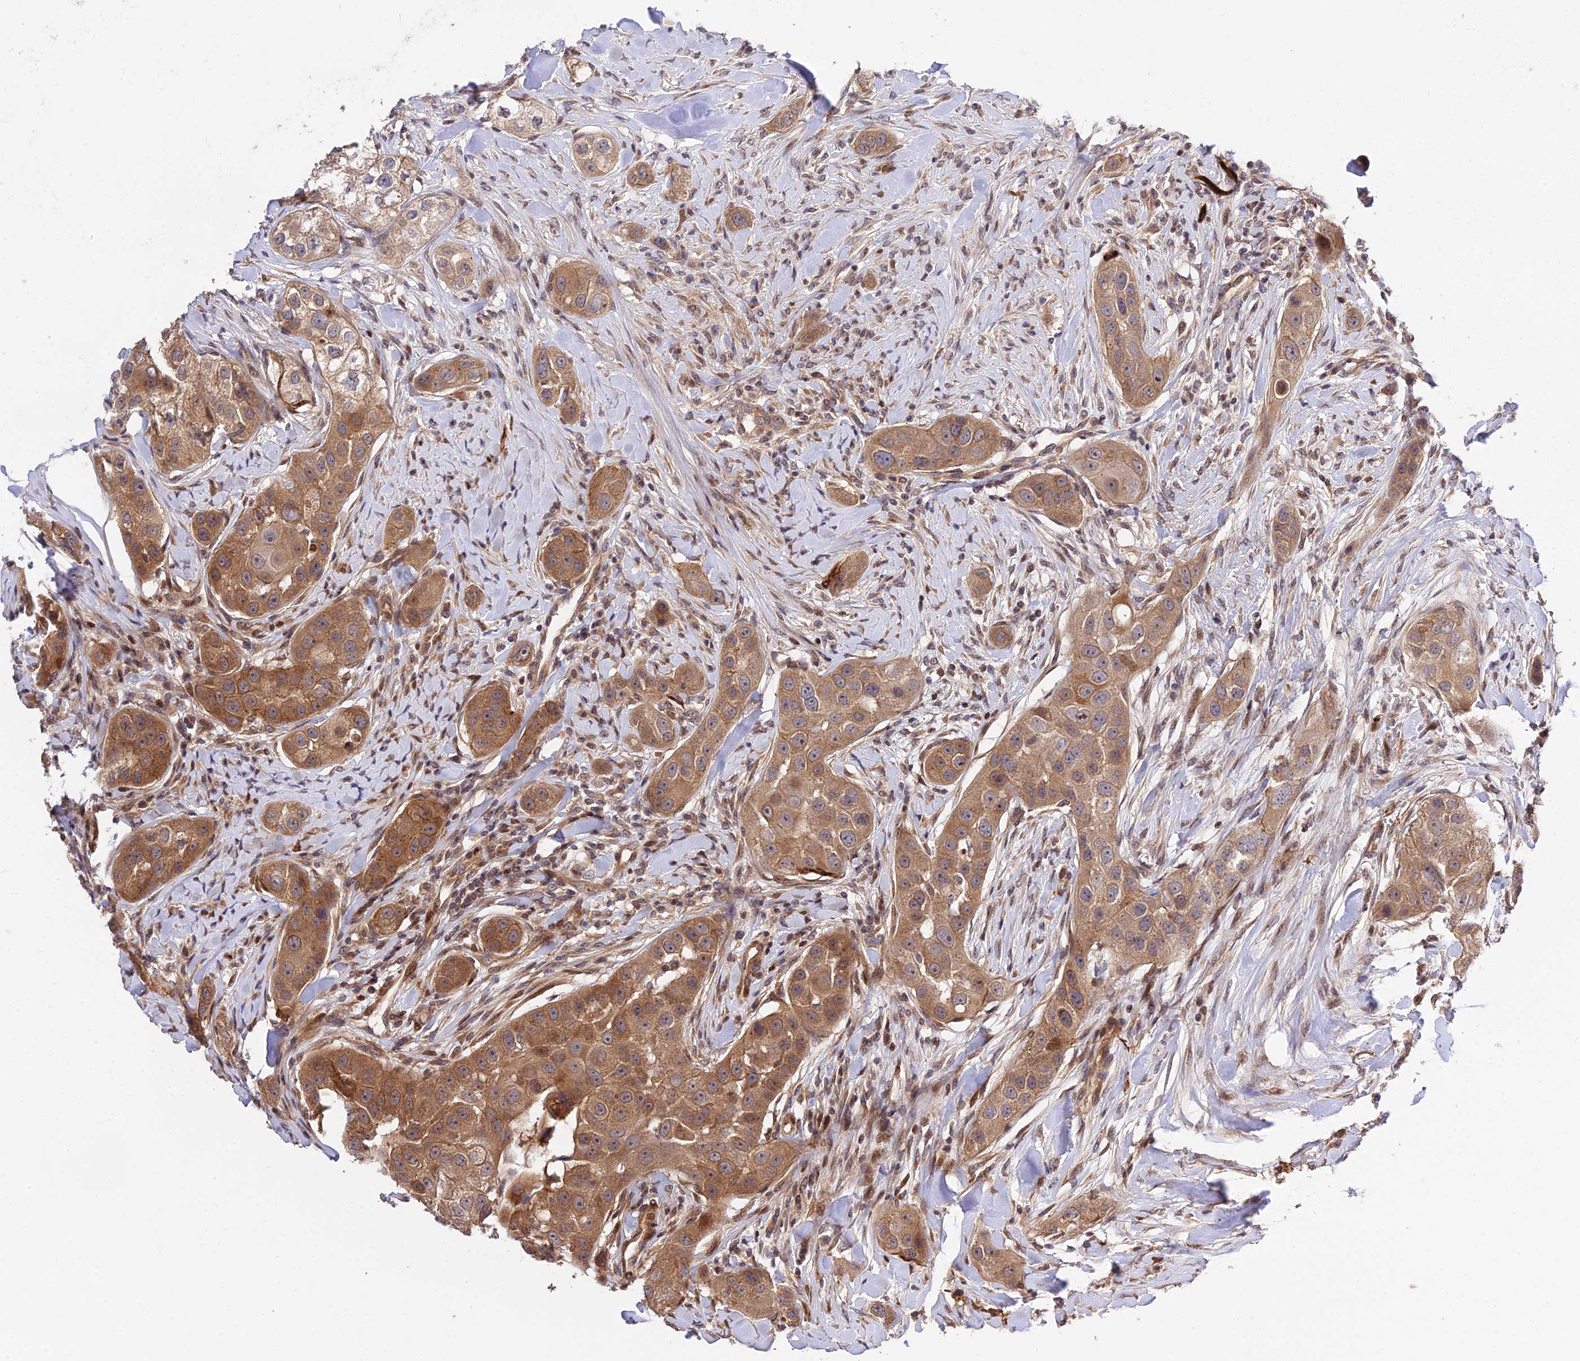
{"staining": {"intensity": "moderate", "quantity": ">75%", "location": "cytoplasmic/membranous"}, "tissue": "head and neck cancer", "cell_type": "Tumor cells", "image_type": "cancer", "snomed": [{"axis": "morphology", "description": "Normal tissue, NOS"}, {"axis": "morphology", "description": "Squamous cell carcinoma, NOS"}, {"axis": "topography", "description": "Skeletal muscle"}, {"axis": "topography", "description": "Head-Neck"}], "caption": "The immunohistochemical stain shows moderate cytoplasmic/membranous positivity in tumor cells of squamous cell carcinoma (head and neck) tissue.", "gene": "SMG6", "patient": {"sex": "male", "age": 51}}